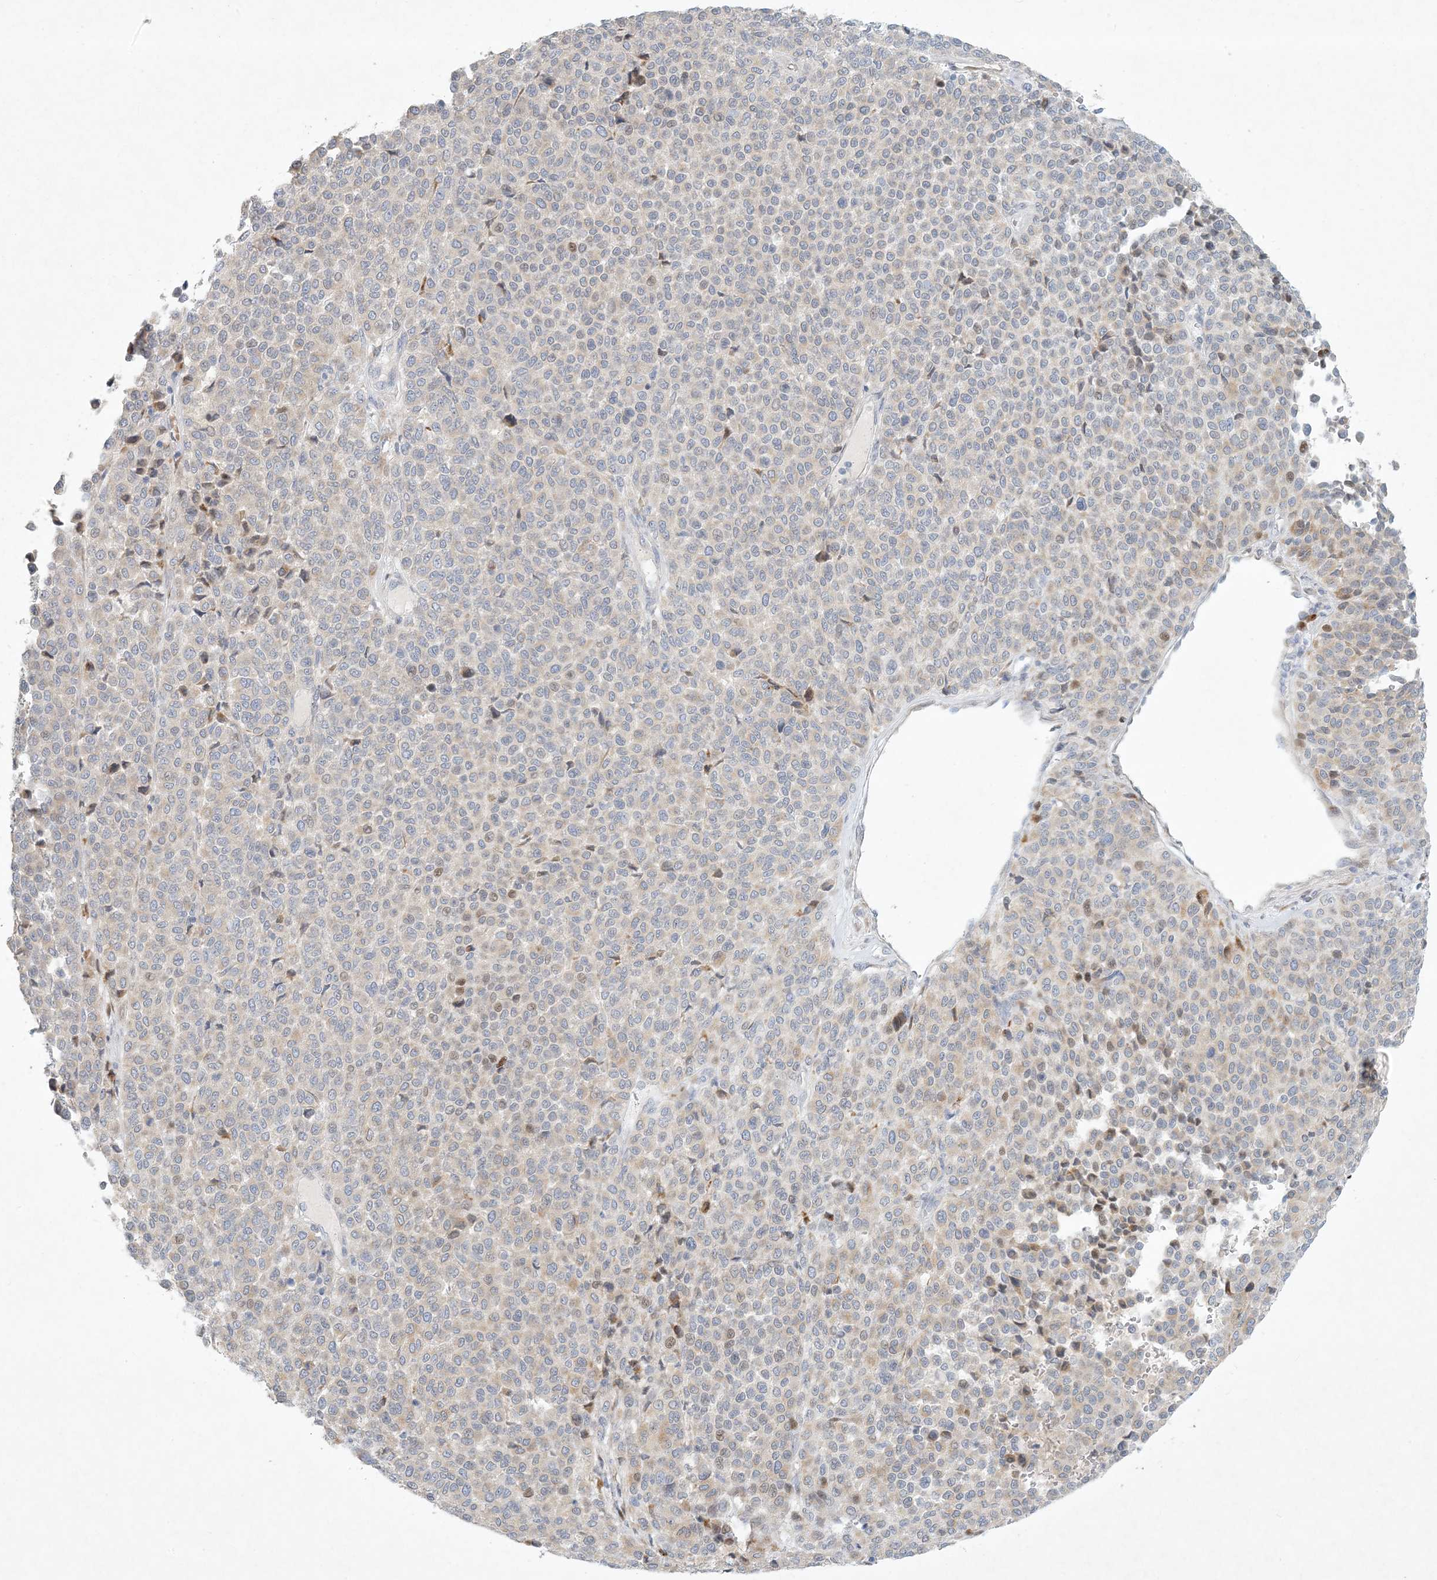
{"staining": {"intensity": "negative", "quantity": "none", "location": "none"}, "tissue": "melanoma", "cell_type": "Tumor cells", "image_type": "cancer", "snomed": [{"axis": "morphology", "description": "Malignant melanoma, Metastatic site"}, {"axis": "topography", "description": "Pancreas"}], "caption": "Human melanoma stained for a protein using IHC reveals no expression in tumor cells.", "gene": "ZNF385D", "patient": {"sex": "female", "age": 30}}